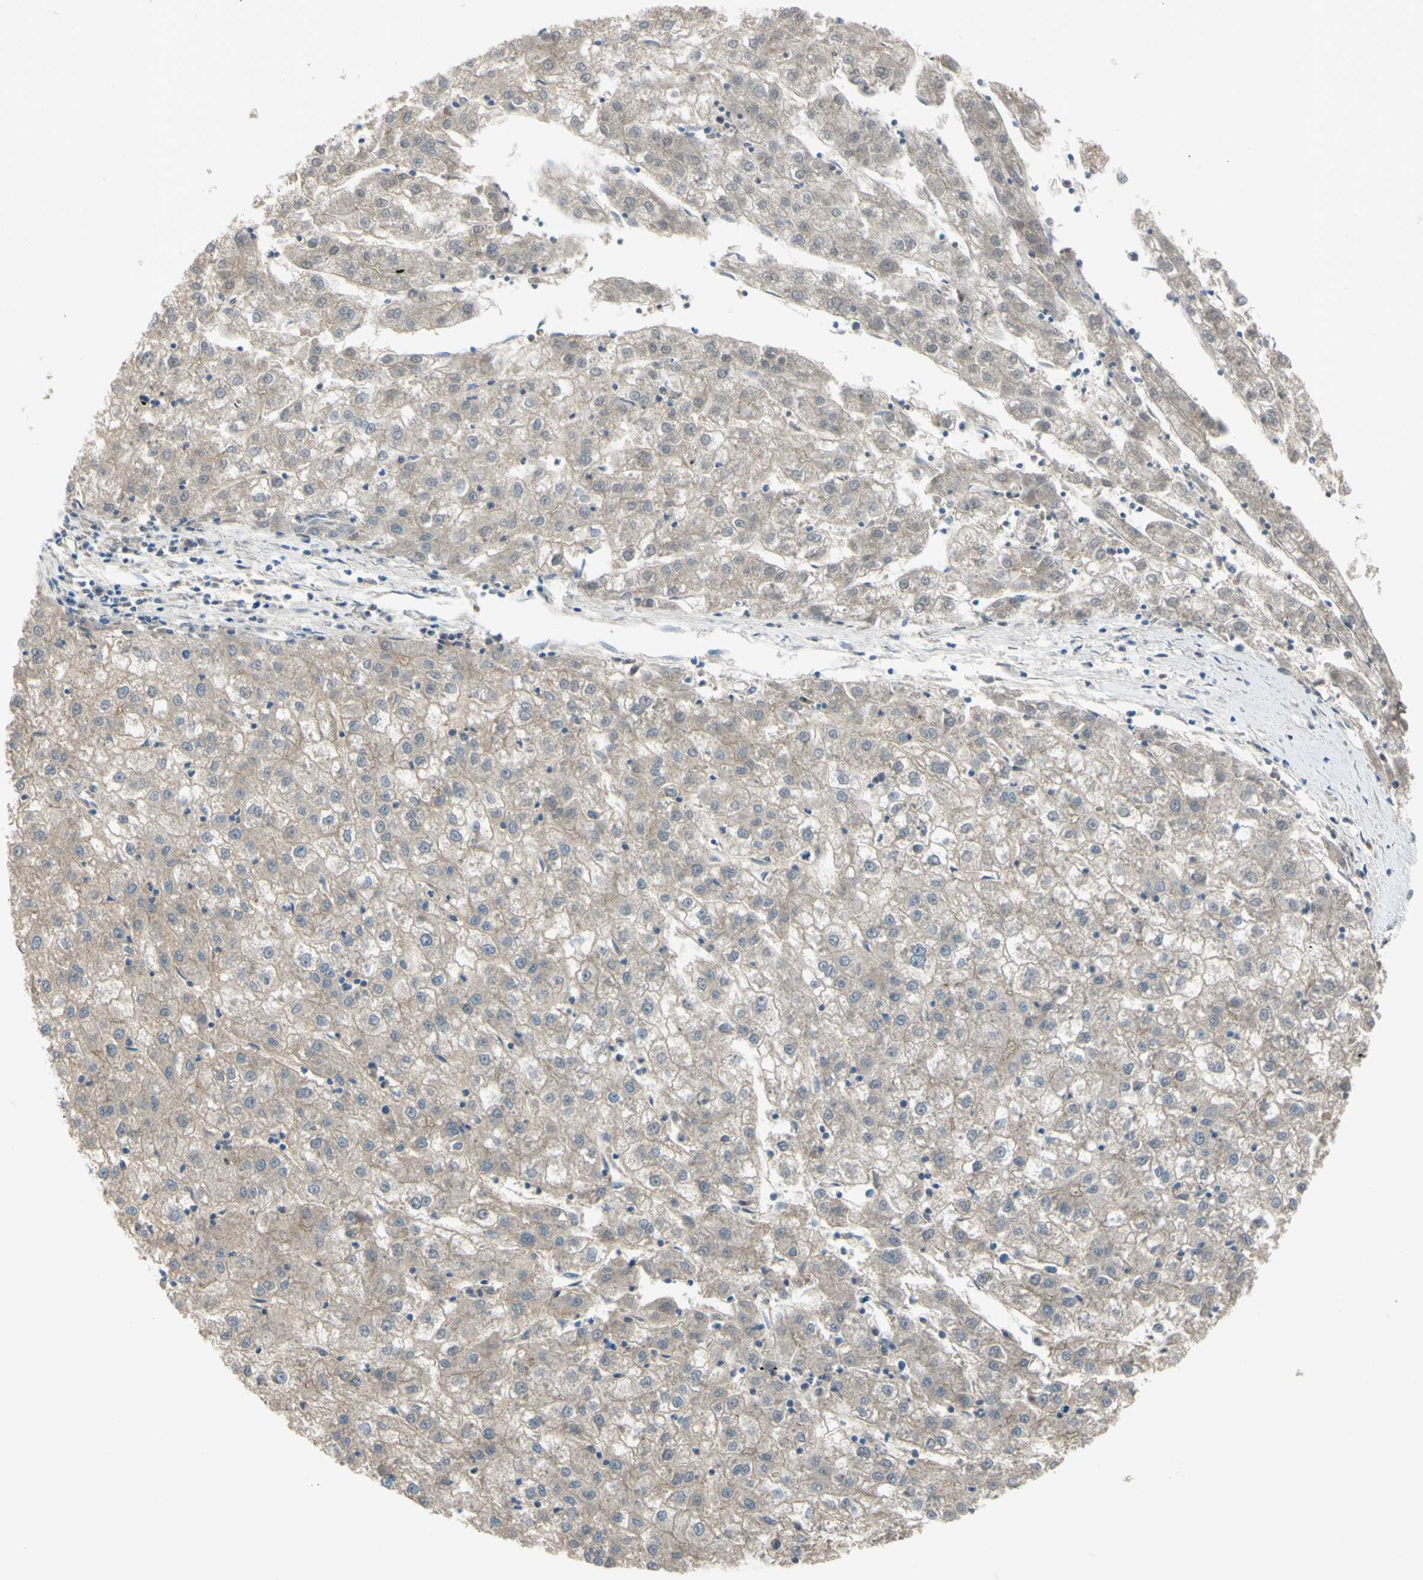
{"staining": {"intensity": "negative", "quantity": "none", "location": "none"}, "tissue": "liver cancer", "cell_type": "Tumor cells", "image_type": "cancer", "snomed": [{"axis": "morphology", "description": "Carcinoma, Hepatocellular, NOS"}, {"axis": "topography", "description": "Liver"}], "caption": "Immunohistochemical staining of human liver cancer (hepatocellular carcinoma) displays no significant positivity in tumor cells.", "gene": "ATRN", "patient": {"sex": "male", "age": 72}}